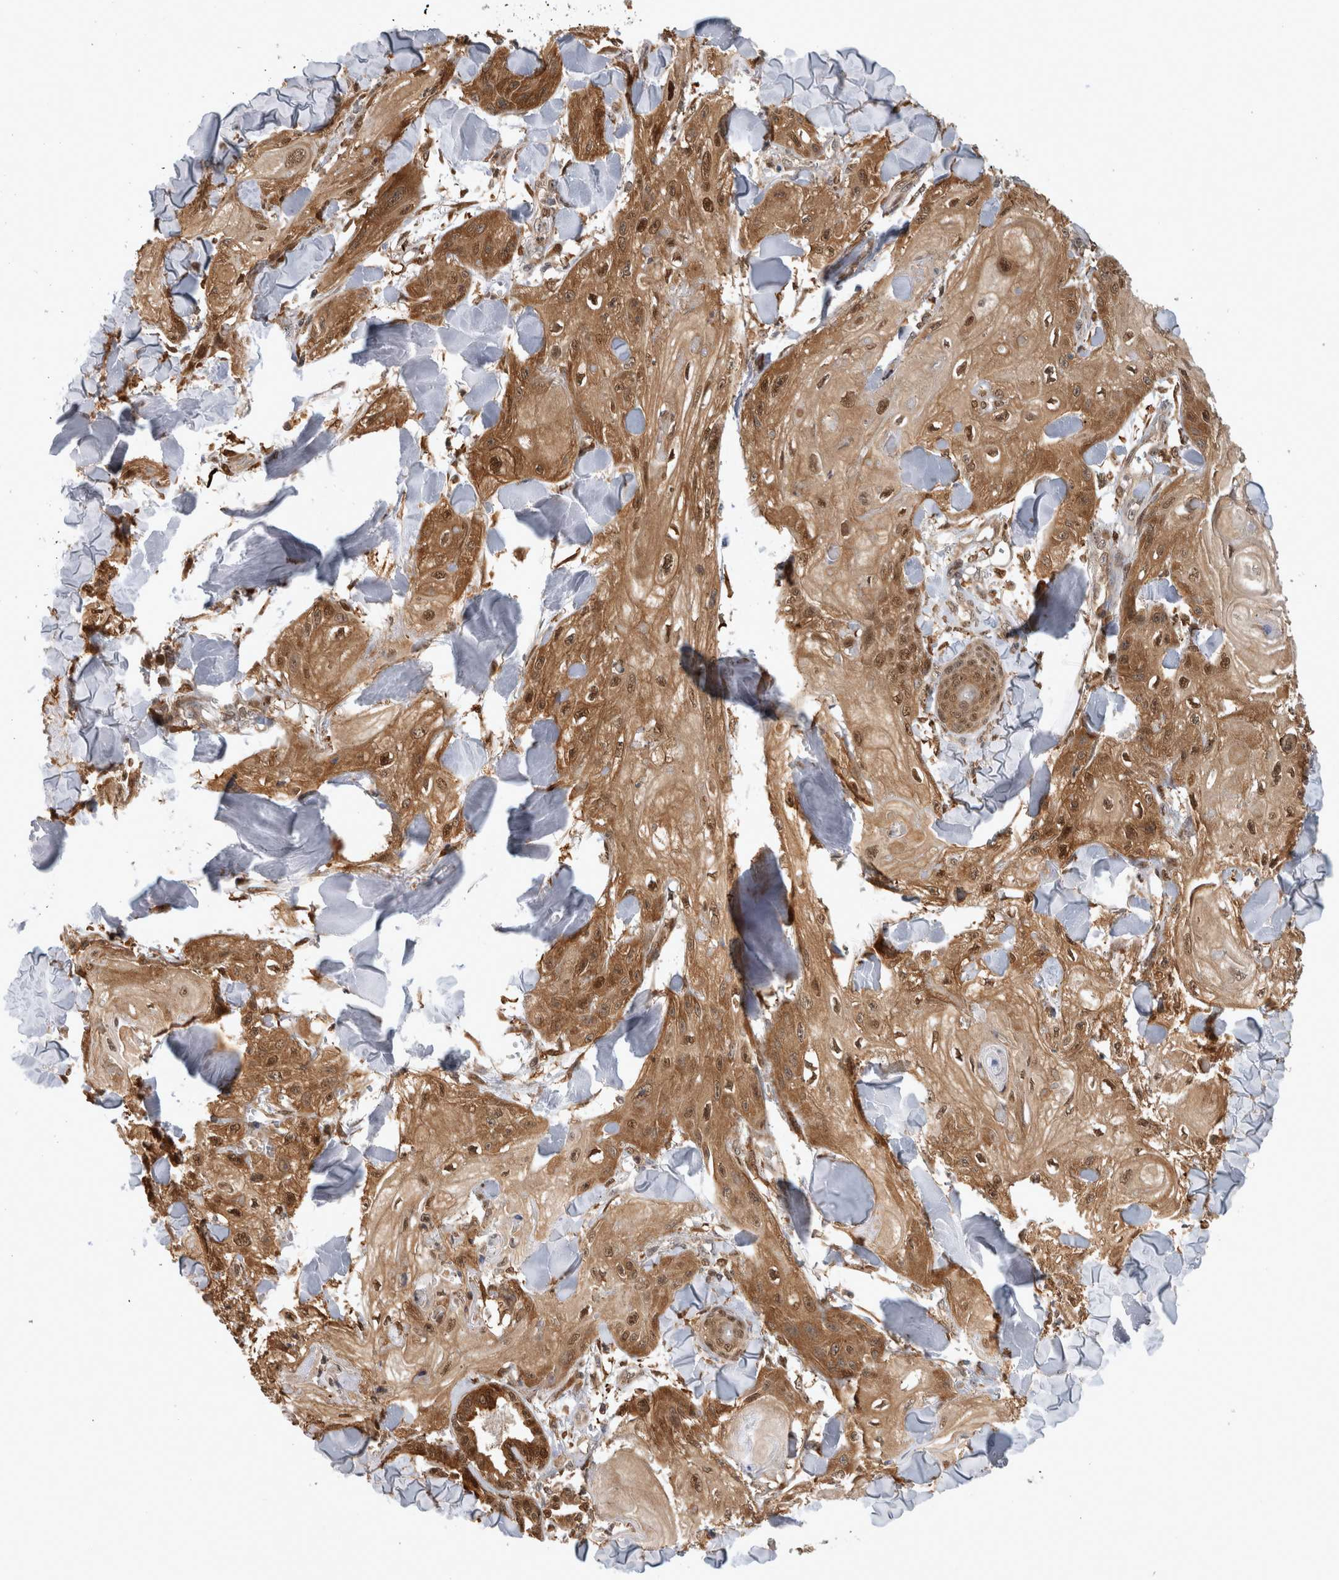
{"staining": {"intensity": "moderate", "quantity": ">75%", "location": "cytoplasmic/membranous,nuclear"}, "tissue": "skin cancer", "cell_type": "Tumor cells", "image_type": "cancer", "snomed": [{"axis": "morphology", "description": "Squamous cell carcinoma, NOS"}, {"axis": "topography", "description": "Skin"}], "caption": "Immunohistochemistry of human skin cancer (squamous cell carcinoma) exhibits medium levels of moderate cytoplasmic/membranous and nuclear expression in approximately >75% of tumor cells.", "gene": "ASTN2", "patient": {"sex": "male", "age": 74}}